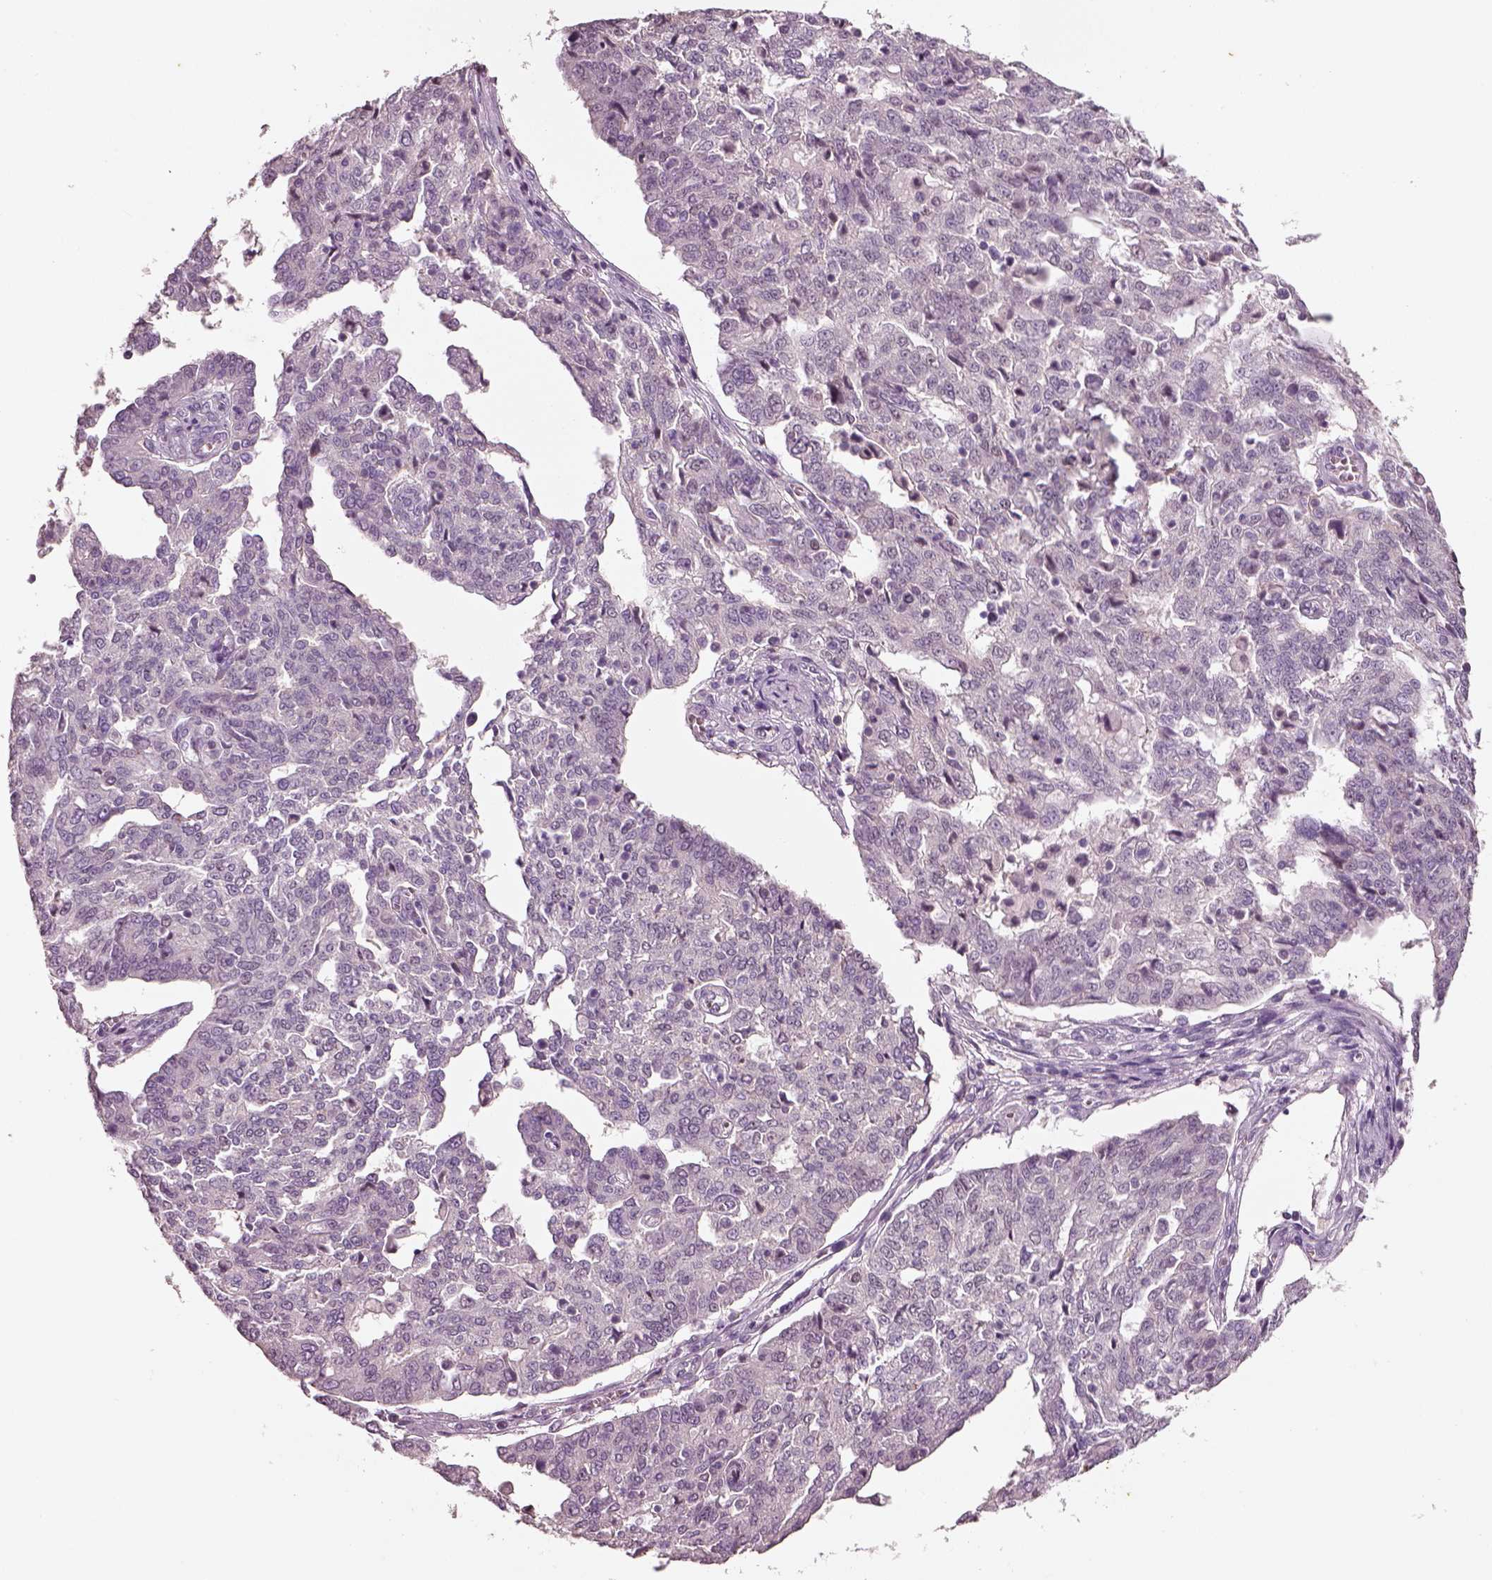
{"staining": {"intensity": "negative", "quantity": "none", "location": "none"}, "tissue": "ovarian cancer", "cell_type": "Tumor cells", "image_type": "cancer", "snomed": [{"axis": "morphology", "description": "Cystadenocarcinoma, serous, NOS"}, {"axis": "topography", "description": "Ovary"}], "caption": "An immunohistochemistry image of ovarian serous cystadenocarcinoma is shown. There is no staining in tumor cells of ovarian serous cystadenocarcinoma.", "gene": "ELSPBP1", "patient": {"sex": "female", "age": 67}}